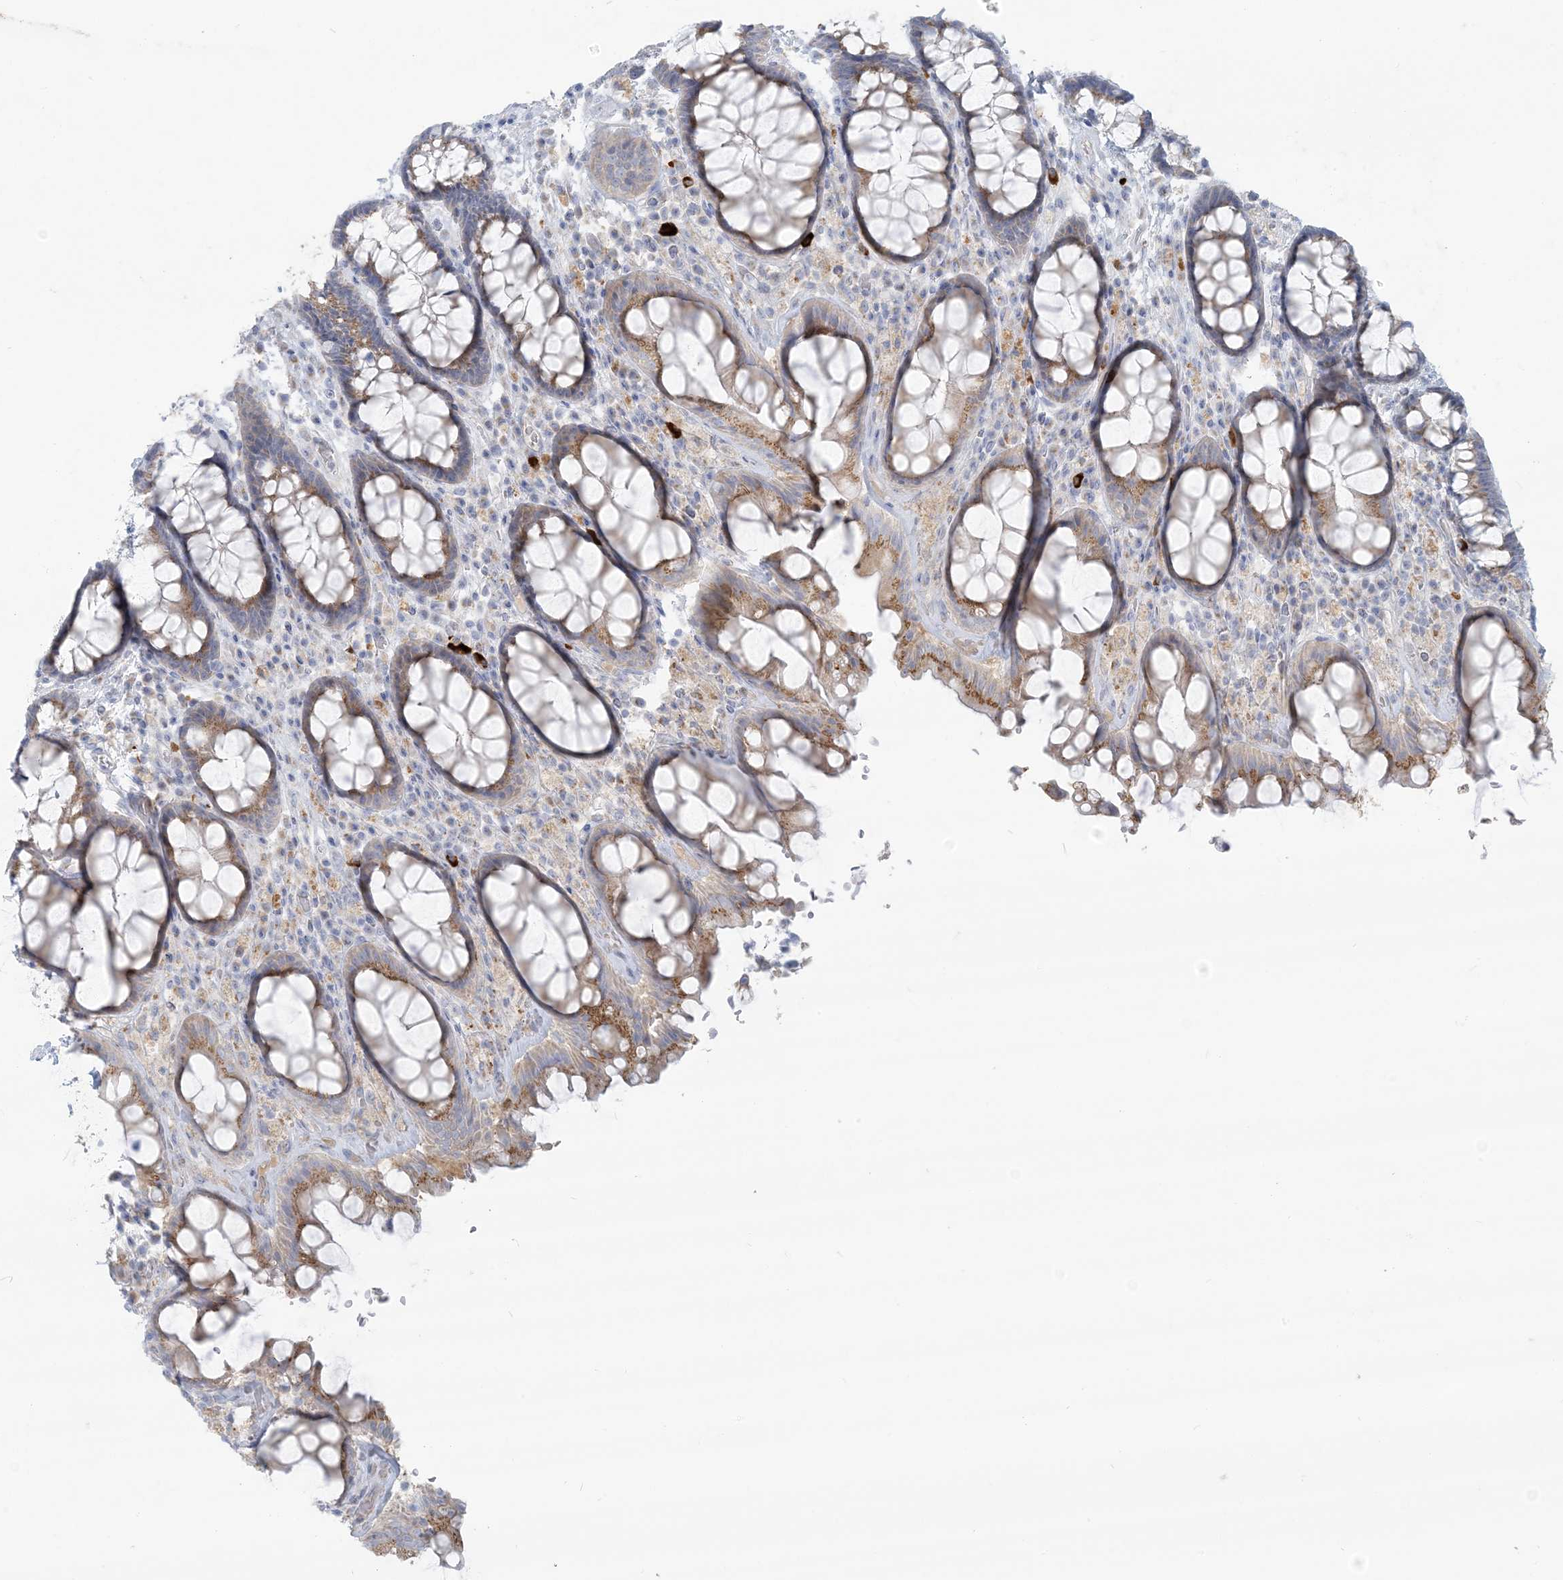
{"staining": {"intensity": "moderate", "quantity": "<25%", "location": "cytoplasmic/membranous"}, "tissue": "rectum", "cell_type": "Glandular cells", "image_type": "normal", "snomed": [{"axis": "morphology", "description": "Normal tissue, NOS"}, {"axis": "topography", "description": "Rectum"}], "caption": "Immunohistochemistry (IHC) (DAB) staining of normal human rectum demonstrates moderate cytoplasmic/membranous protein staining in approximately <25% of glandular cells. The staining is performed using DAB (3,3'-diaminobenzidine) brown chromogen to label protein expression. The nuclei are counter-stained blue using hematoxylin.", "gene": "SCML1", "patient": {"sex": "male", "age": 64}}